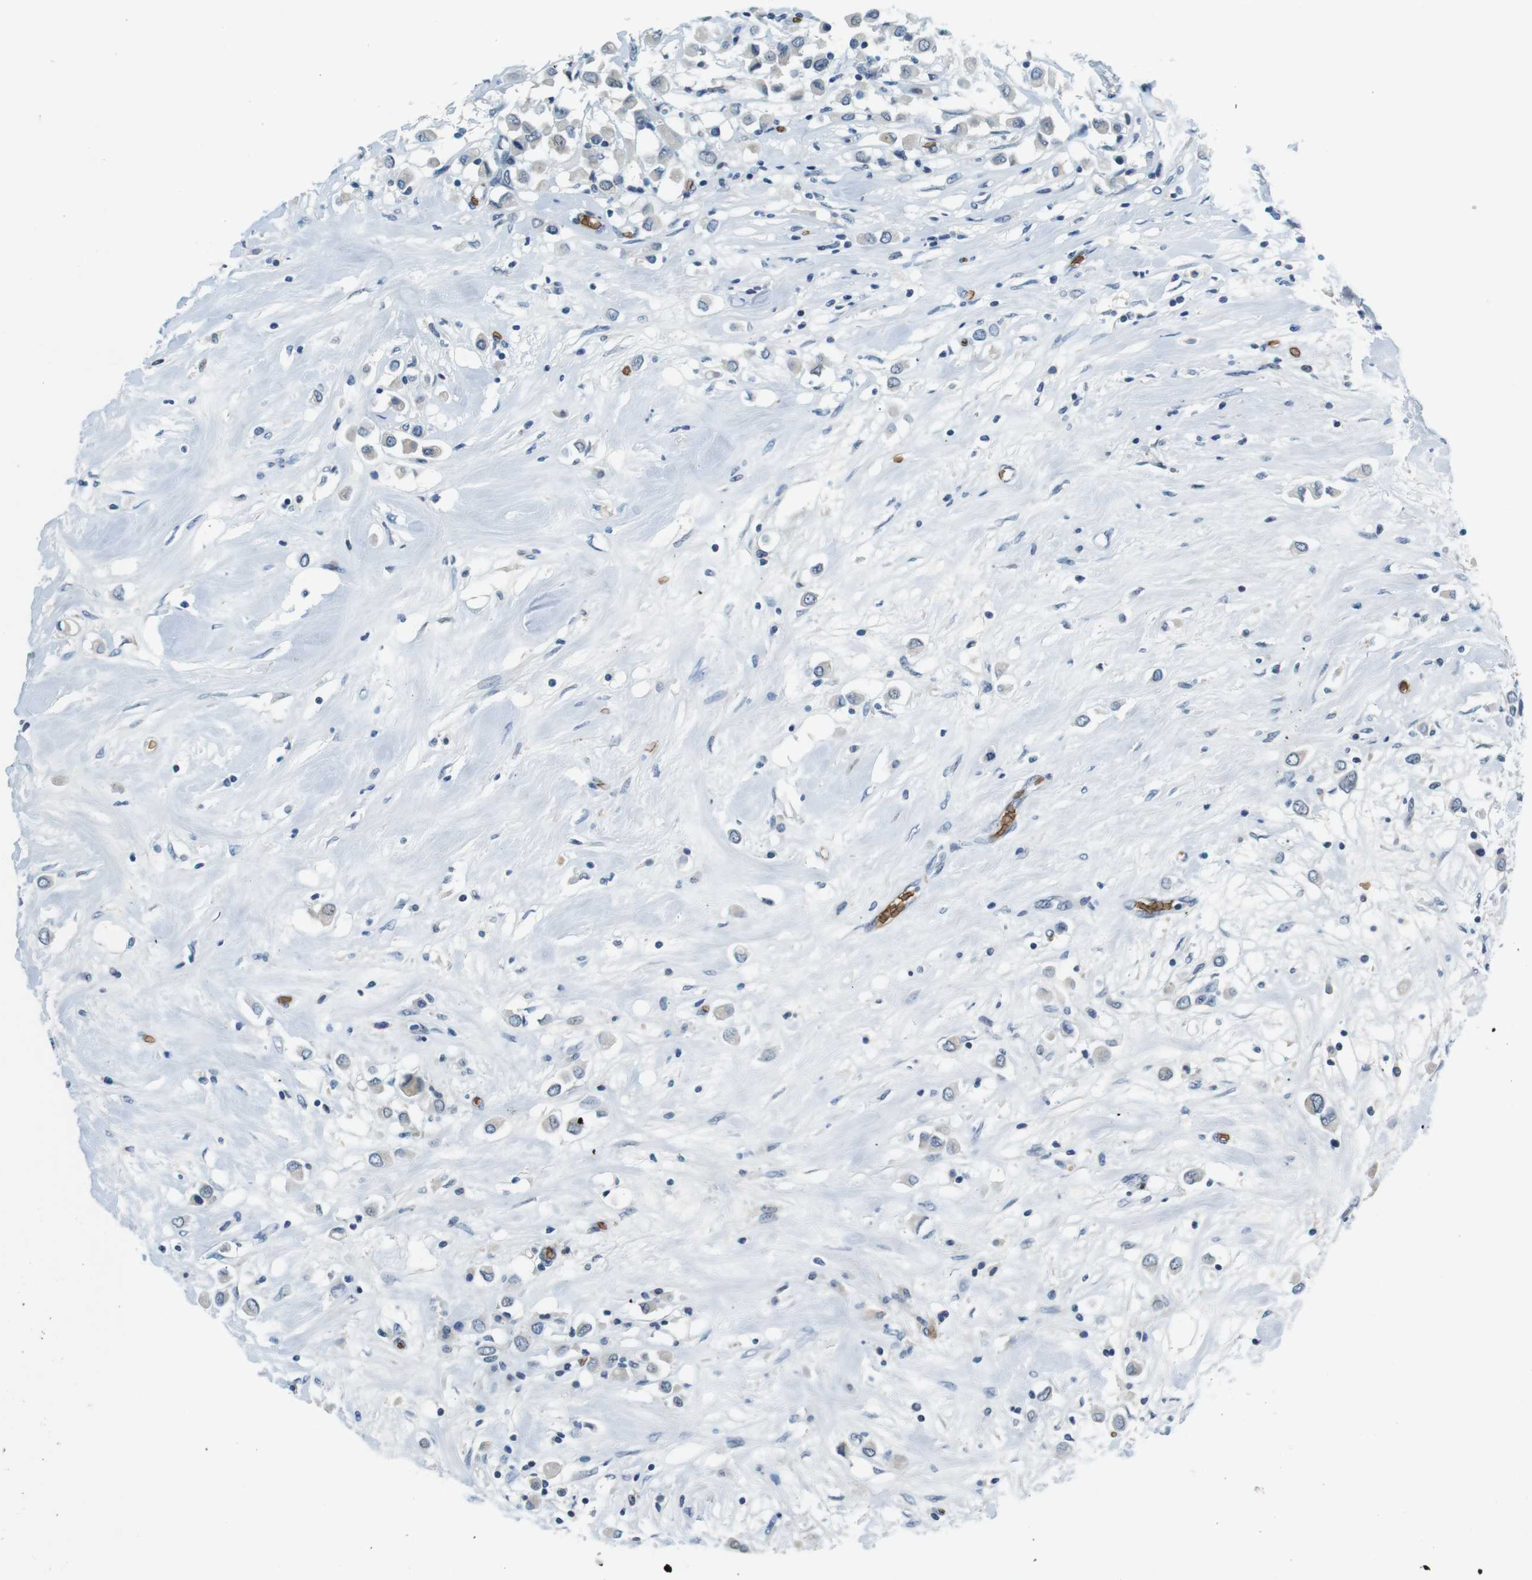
{"staining": {"intensity": "negative", "quantity": "none", "location": "none"}, "tissue": "breast cancer", "cell_type": "Tumor cells", "image_type": "cancer", "snomed": [{"axis": "morphology", "description": "Duct carcinoma"}, {"axis": "topography", "description": "Breast"}], "caption": "Tumor cells are negative for brown protein staining in breast cancer.", "gene": "SLC4A1", "patient": {"sex": "female", "age": 61}}